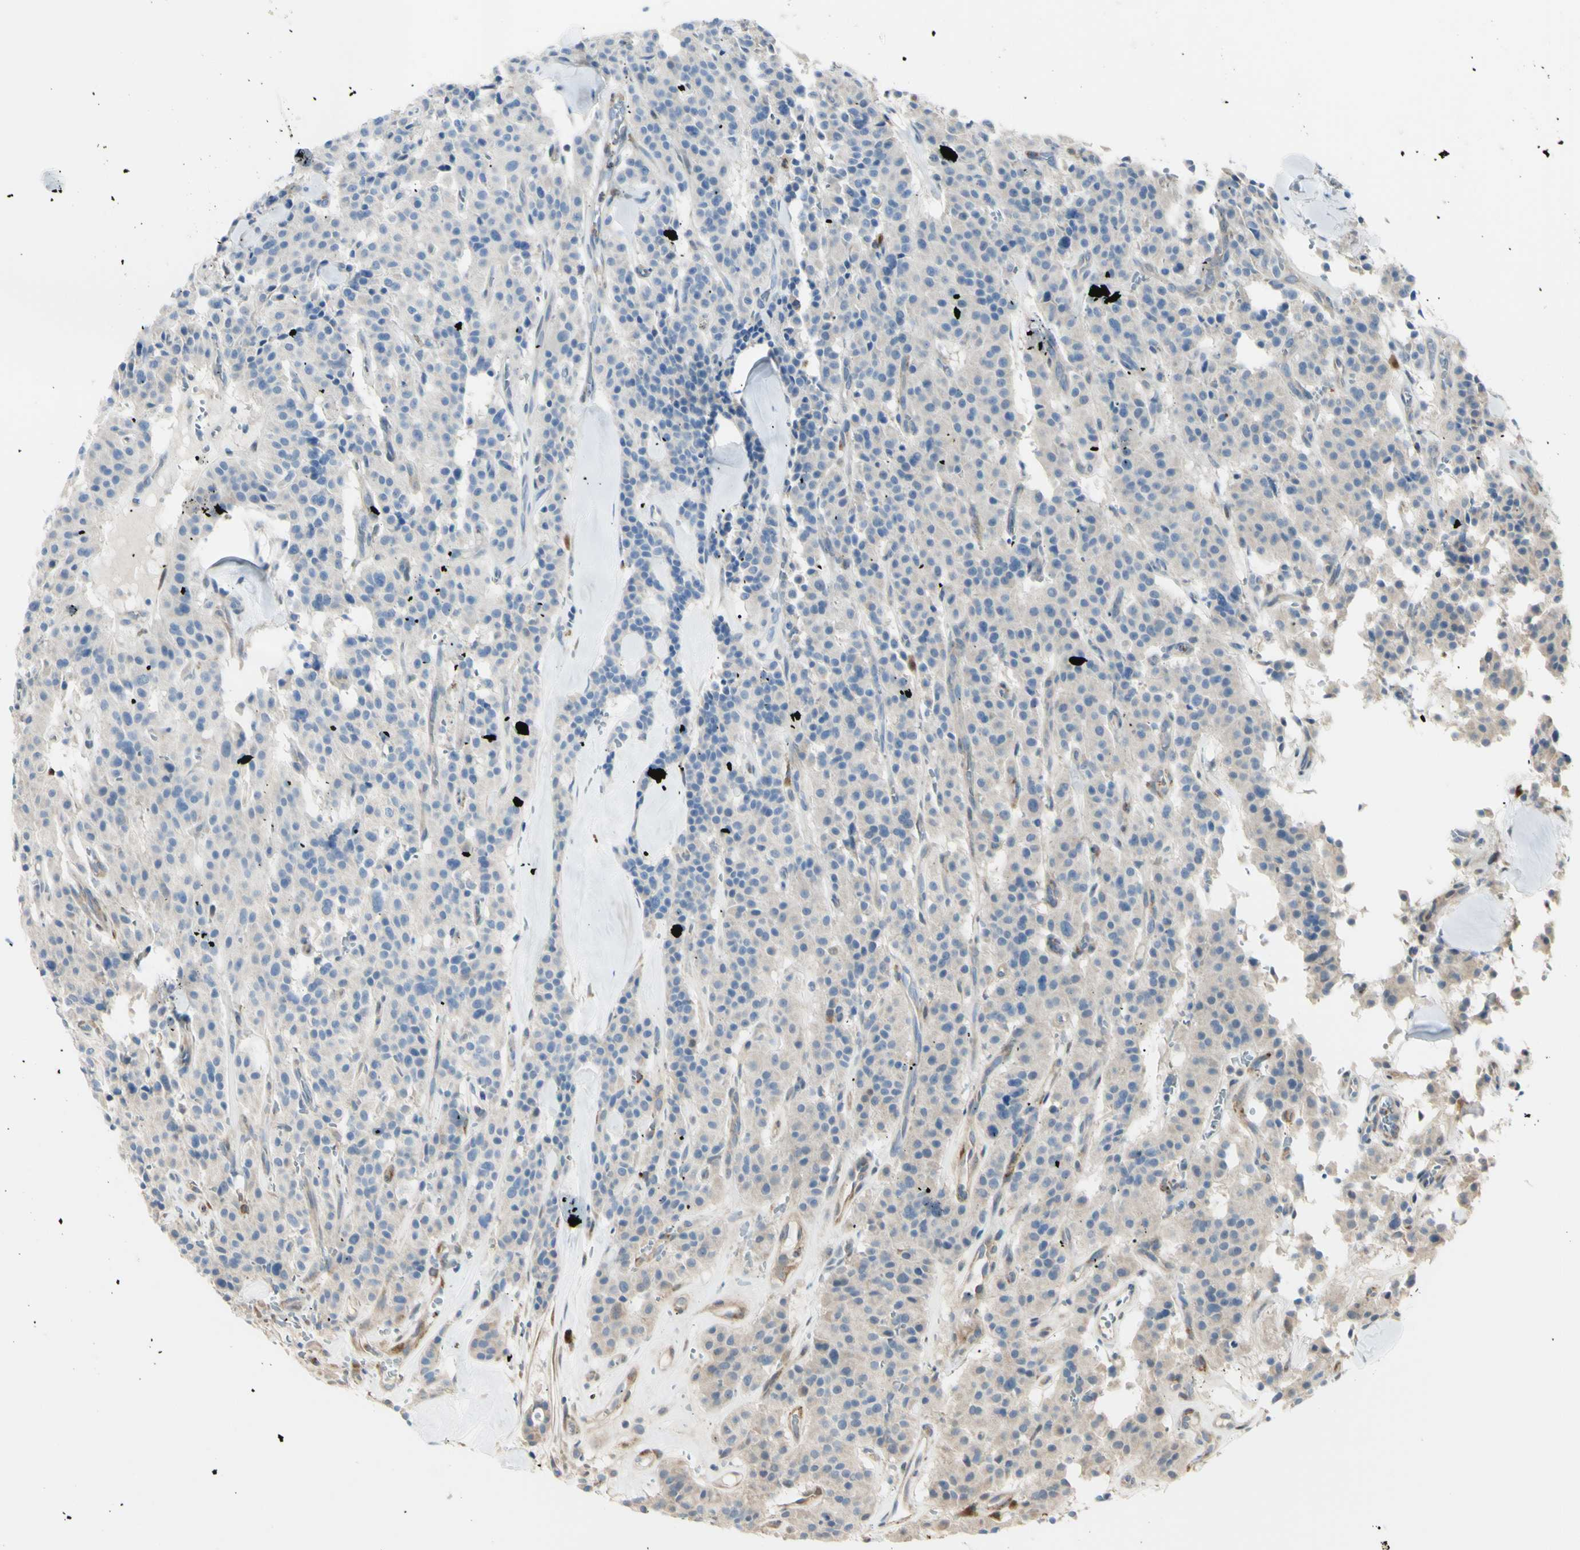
{"staining": {"intensity": "negative", "quantity": "none", "location": "none"}, "tissue": "carcinoid", "cell_type": "Tumor cells", "image_type": "cancer", "snomed": [{"axis": "morphology", "description": "Carcinoid, malignant, NOS"}, {"axis": "topography", "description": "Lung"}], "caption": "Tumor cells show no significant protein positivity in carcinoid.", "gene": "EIF5A", "patient": {"sex": "male", "age": 30}}